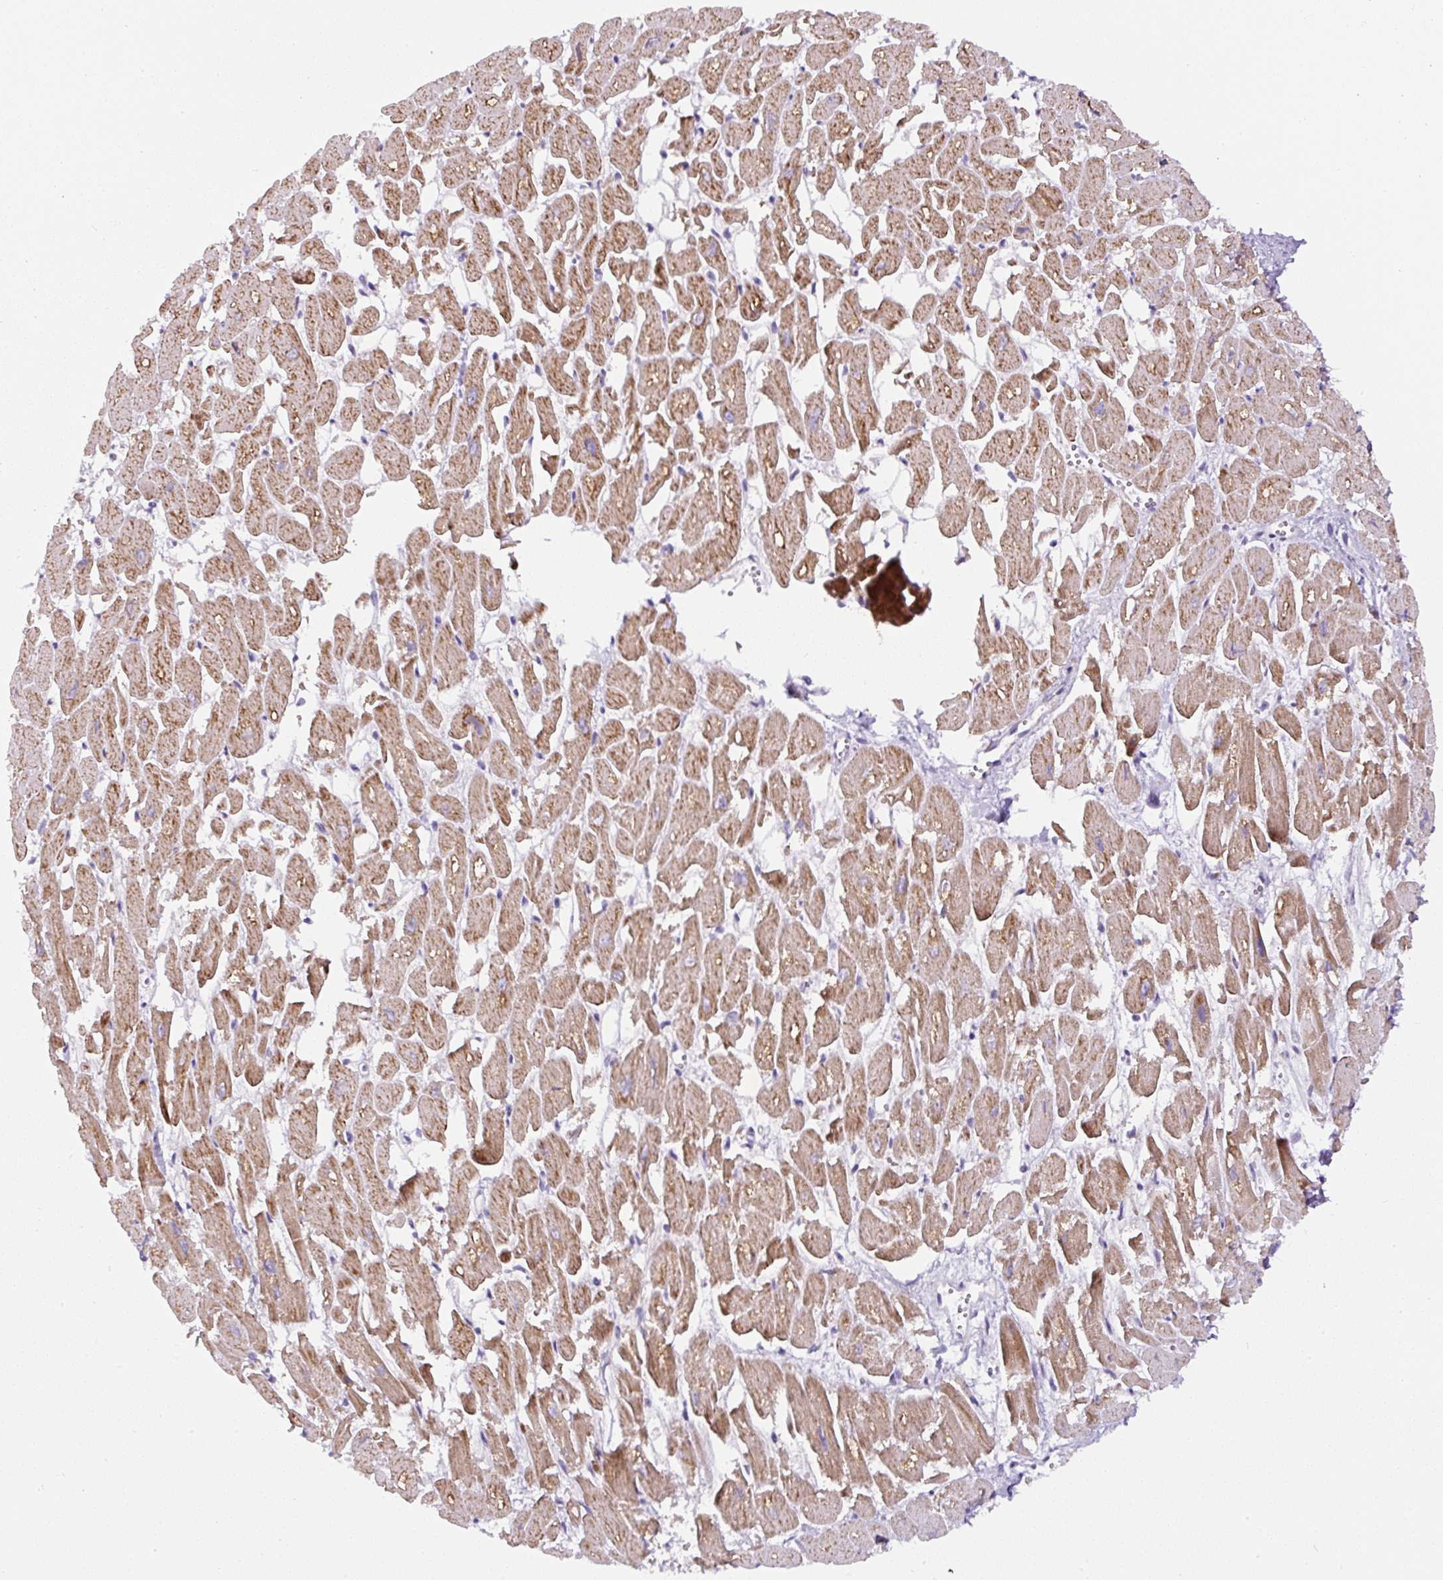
{"staining": {"intensity": "moderate", "quantity": ">75%", "location": "cytoplasmic/membranous"}, "tissue": "heart muscle", "cell_type": "Cardiomyocytes", "image_type": "normal", "snomed": [{"axis": "morphology", "description": "Normal tissue, NOS"}, {"axis": "topography", "description": "Heart"}], "caption": "Moderate cytoplasmic/membranous protein staining is present in approximately >75% of cardiomyocytes in heart muscle. The protein of interest is shown in brown color, while the nuclei are stained blue.", "gene": "HPS4", "patient": {"sex": "male", "age": 54}}